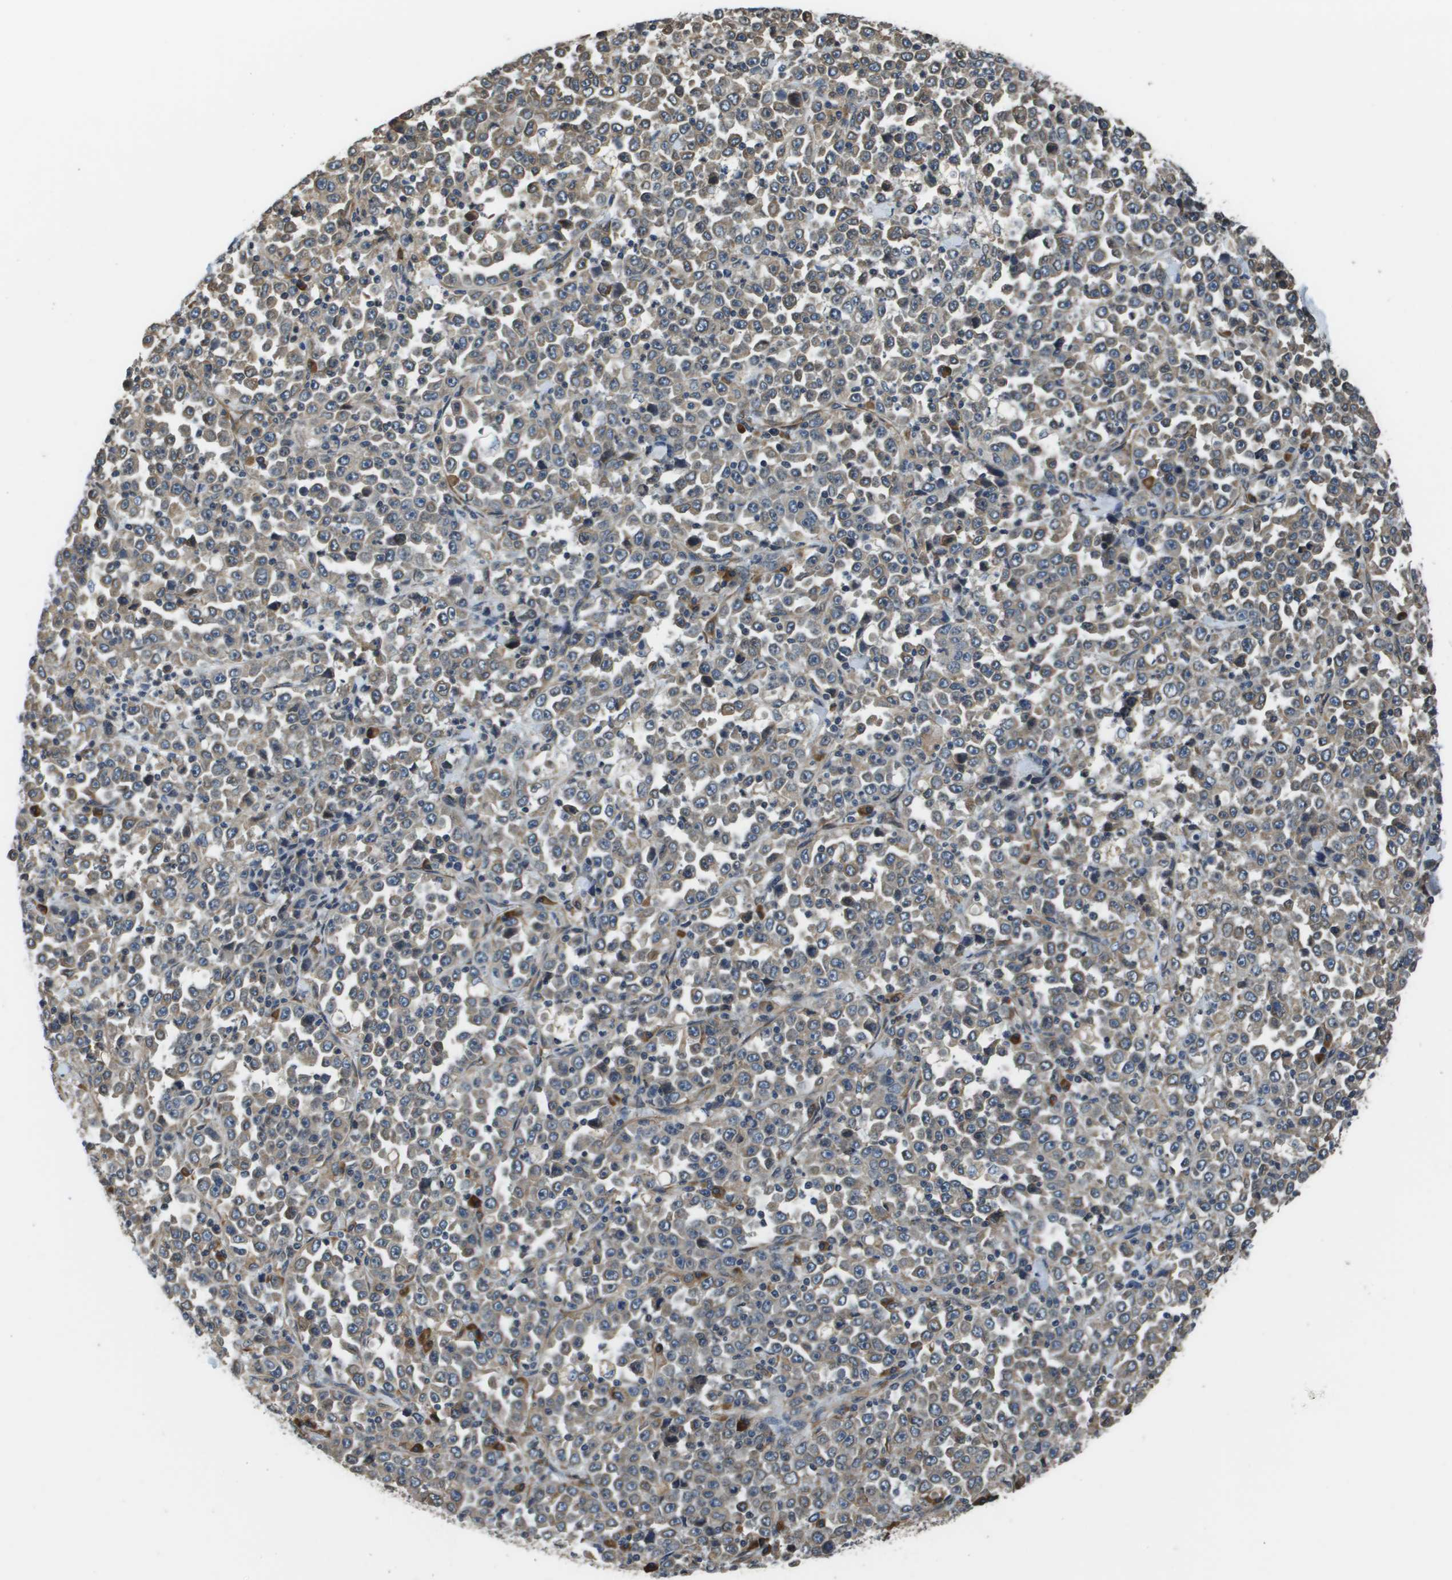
{"staining": {"intensity": "weak", "quantity": "25%-75%", "location": "cytoplasmic/membranous"}, "tissue": "stomach cancer", "cell_type": "Tumor cells", "image_type": "cancer", "snomed": [{"axis": "morphology", "description": "Normal tissue, NOS"}, {"axis": "morphology", "description": "Adenocarcinoma, NOS"}, {"axis": "topography", "description": "Stomach, upper"}, {"axis": "topography", "description": "Stomach"}], "caption": "Protein analysis of stomach adenocarcinoma tissue shows weak cytoplasmic/membranous positivity in about 25%-75% of tumor cells. (Brightfield microscopy of DAB IHC at high magnification).", "gene": "SEC62", "patient": {"sex": "male", "age": 59}}